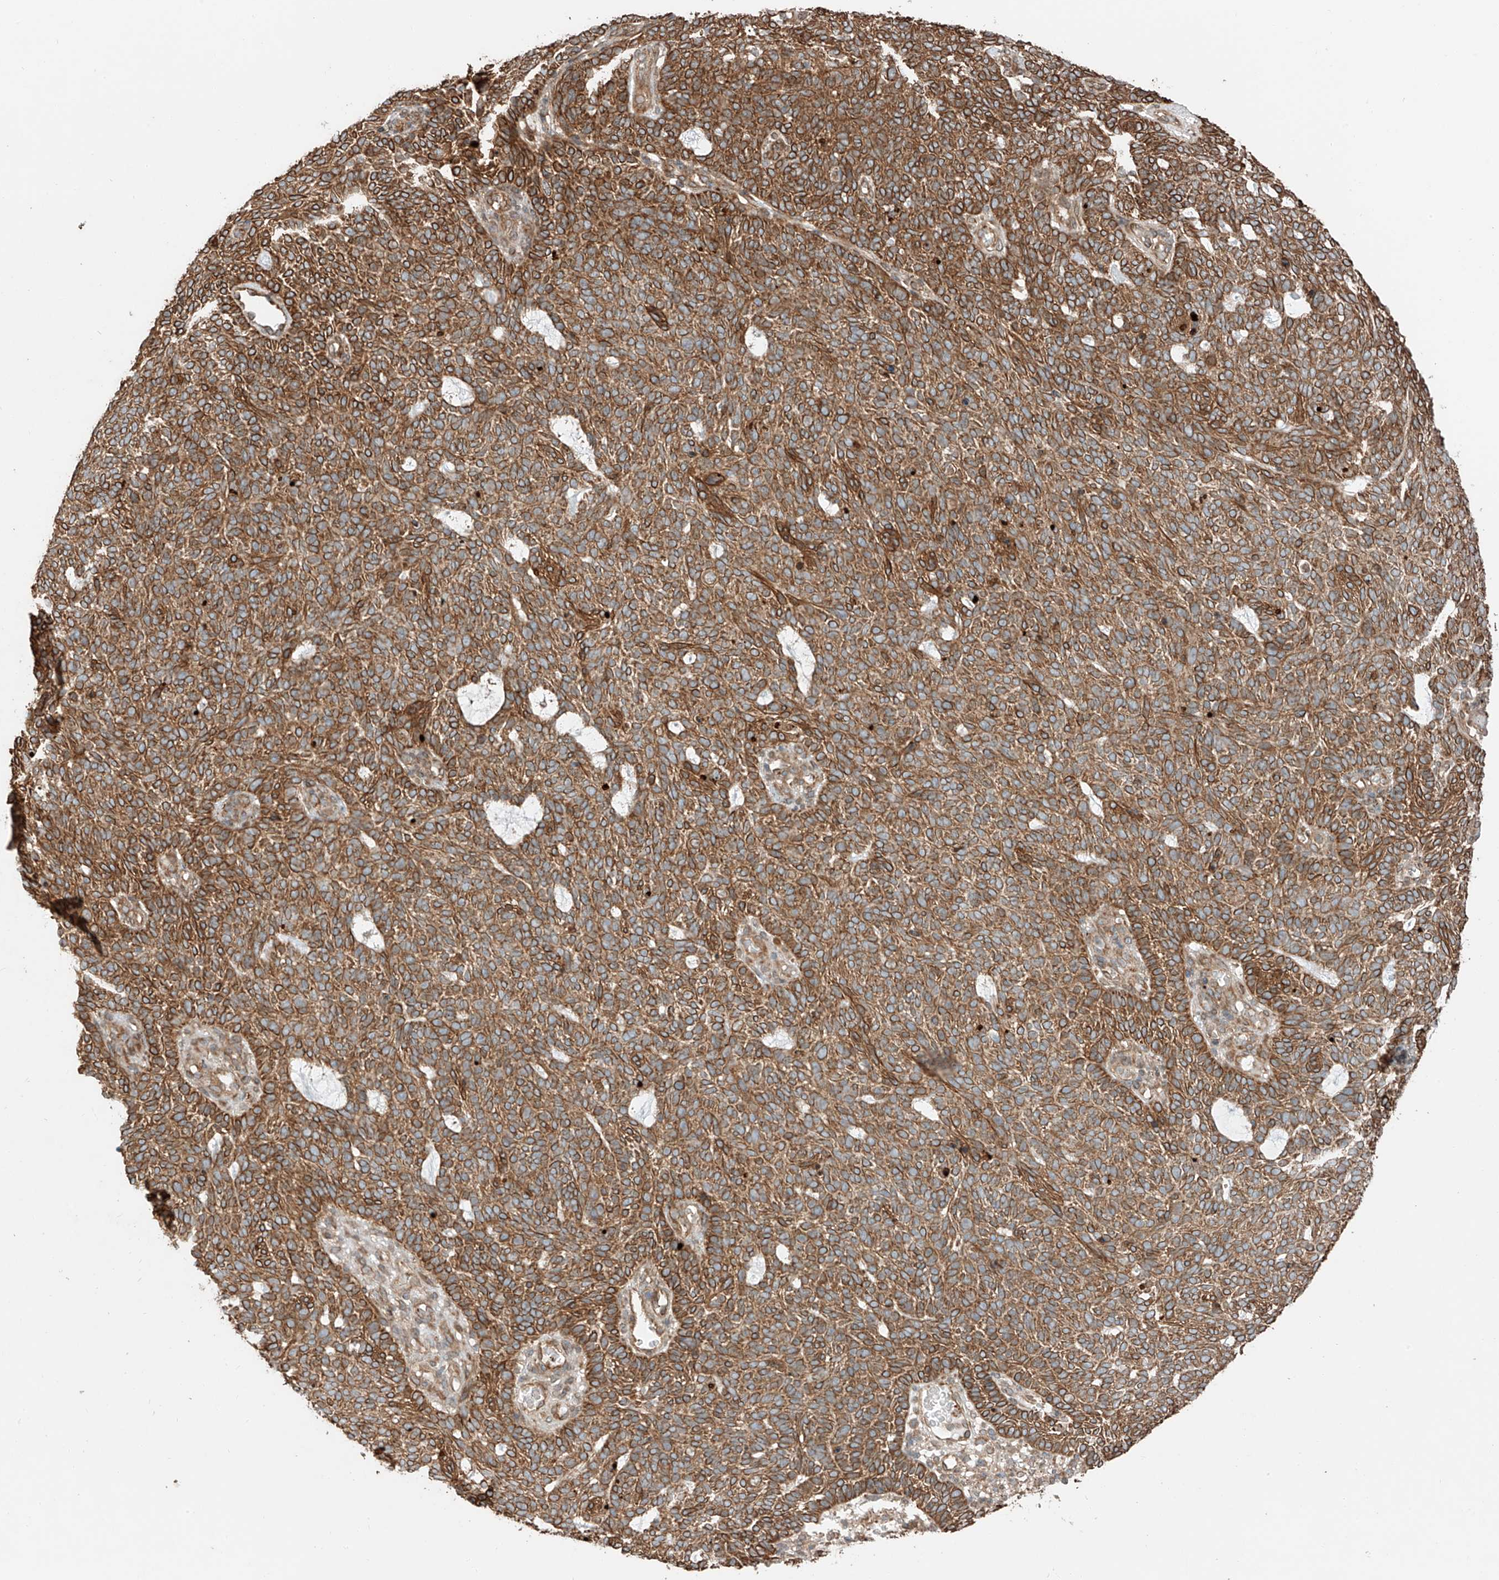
{"staining": {"intensity": "strong", "quantity": ">75%", "location": "cytoplasmic/membranous"}, "tissue": "skin cancer", "cell_type": "Tumor cells", "image_type": "cancer", "snomed": [{"axis": "morphology", "description": "Squamous cell carcinoma, NOS"}, {"axis": "topography", "description": "Skin"}], "caption": "High-power microscopy captured an IHC histopathology image of skin cancer (squamous cell carcinoma), revealing strong cytoplasmic/membranous expression in about >75% of tumor cells.", "gene": "CEP162", "patient": {"sex": "female", "age": 90}}